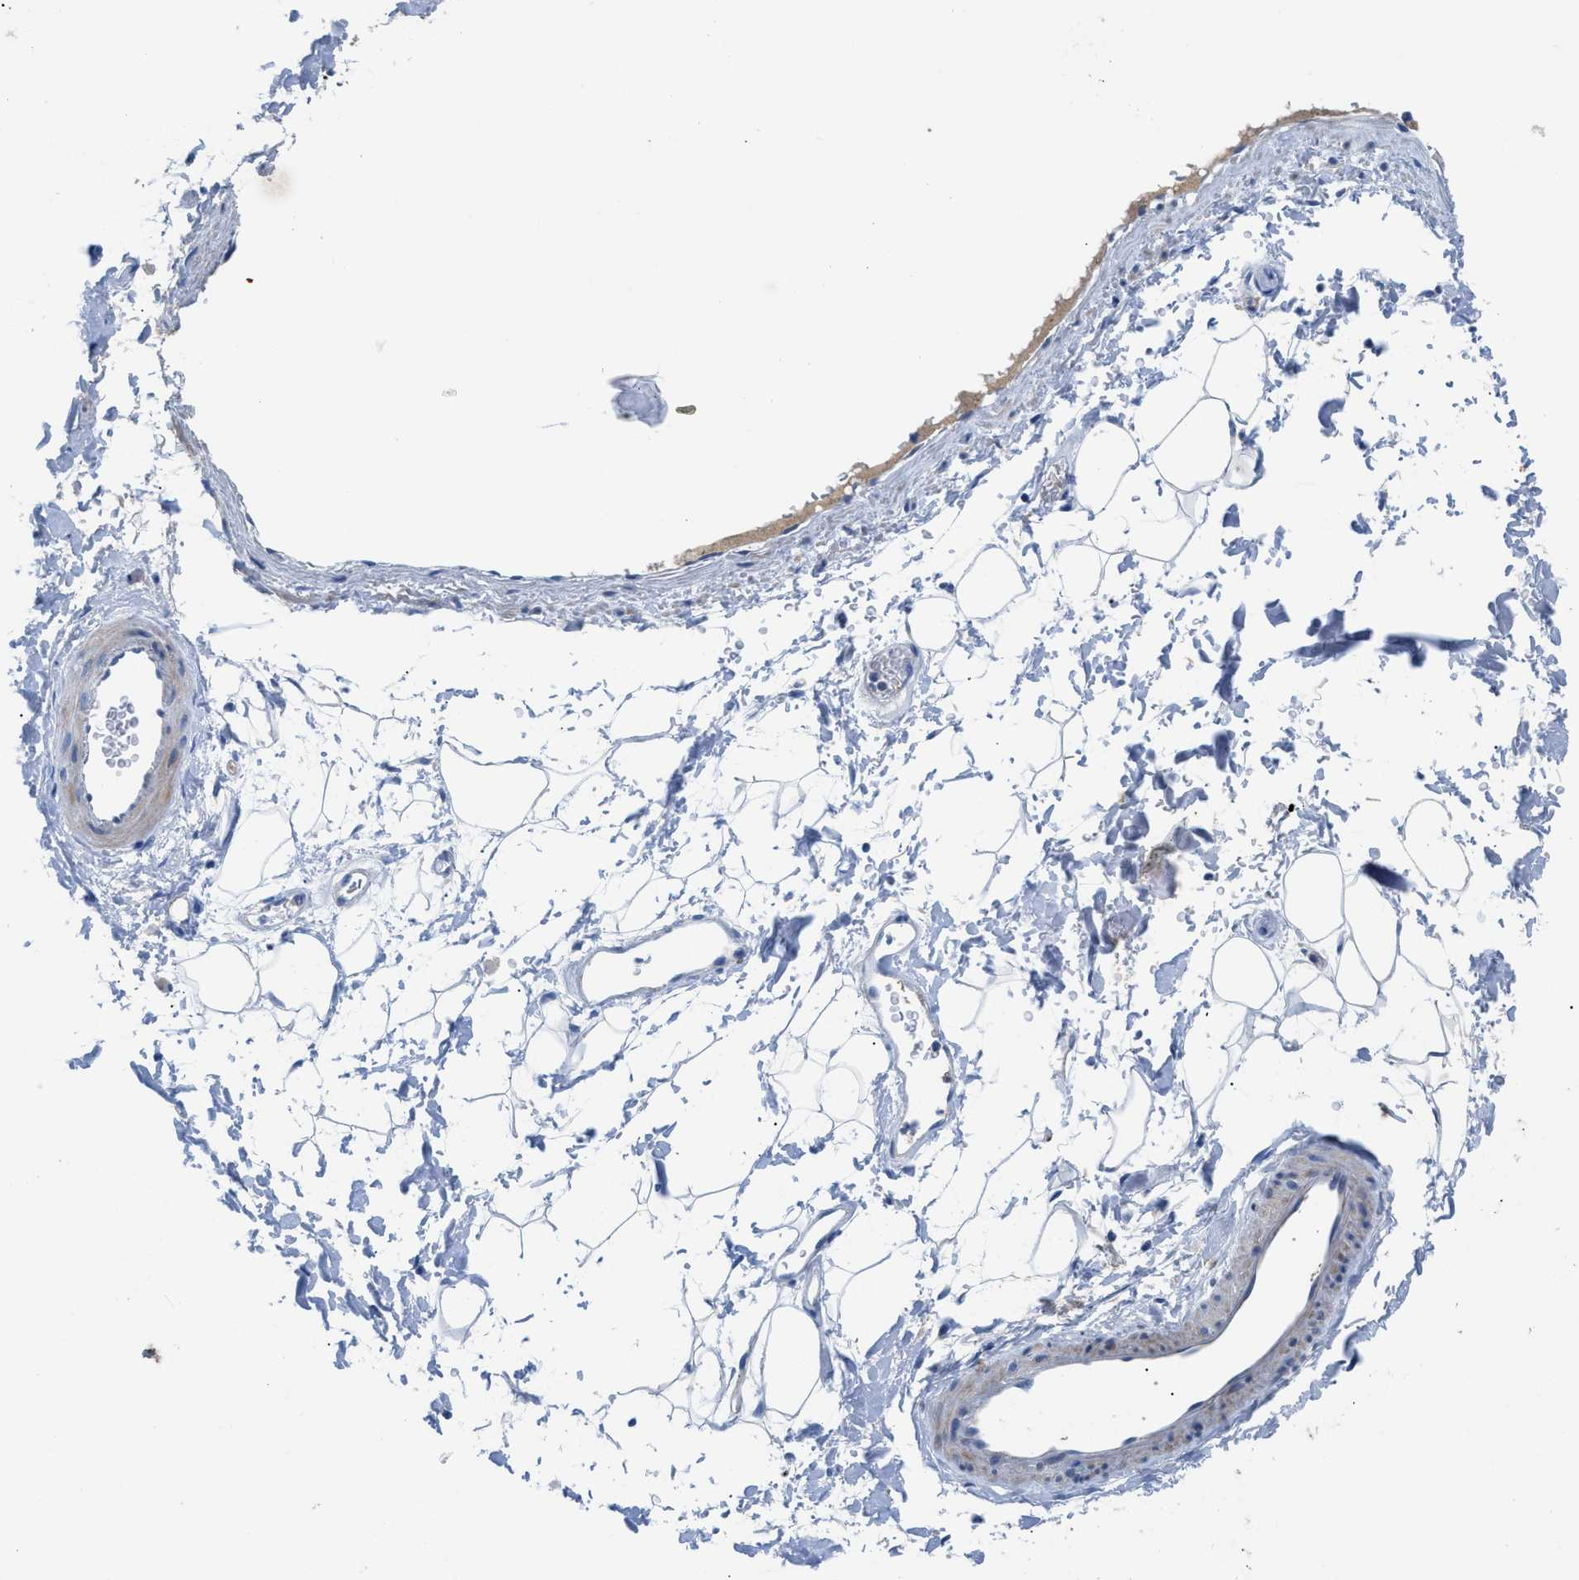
{"staining": {"intensity": "negative", "quantity": "none", "location": "none"}, "tissue": "adipose tissue", "cell_type": "Adipocytes", "image_type": "normal", "snomed": [{"axis": "morphology", "description": "Normal tissue, NOS"}, {"axis": "topography", "description": "Soft tissue"}], "caption": "Protein analysis of unremarkable adipose tissue reveals no significant staining in adipocytes. Brightfield microscopy of immunohistochemistry stained with DAB (brown) and hematoxylin (blue), captured at high magnification.", "gene": "SLC10A6", "patient": {"sex": "male", "age": 72}}